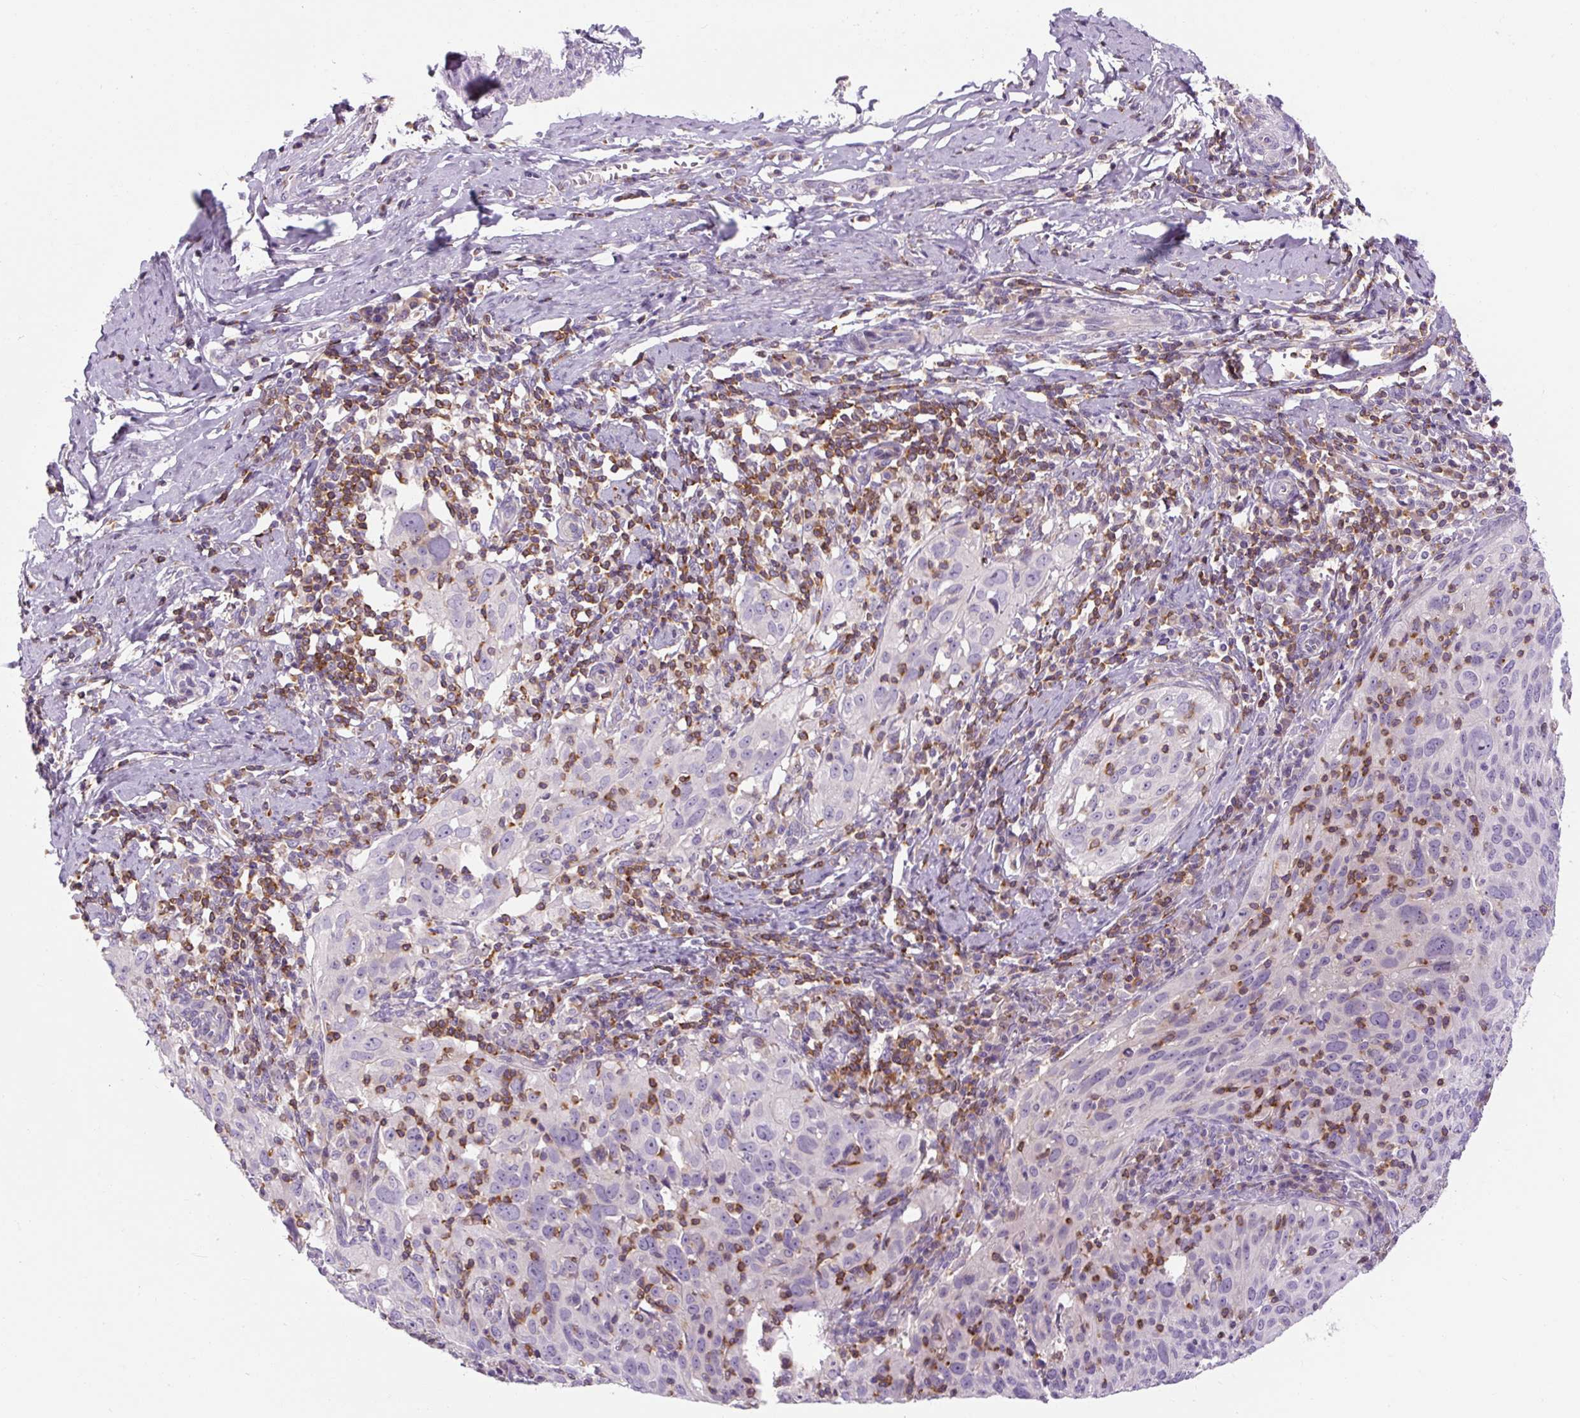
{"staining": {"intensity": "negative", "quantity": "none", "location": "none"}, "tissue": "cervical cancer", "cell_type": "Tumor cells", "image_type": "cancer", "snomed": [{"axis": "morphology", "description": "Squamous cell carcinoma, NOS"}, {"axis": "topography", "description": "Cervix"}], "caption": "DAB immunohistochemical staining of human cervical squamous cell carcinoma exhibits no significant staining in tumor cells.", "gene": "TIGD2", "patient": {"sex": "female", "age": 31}}